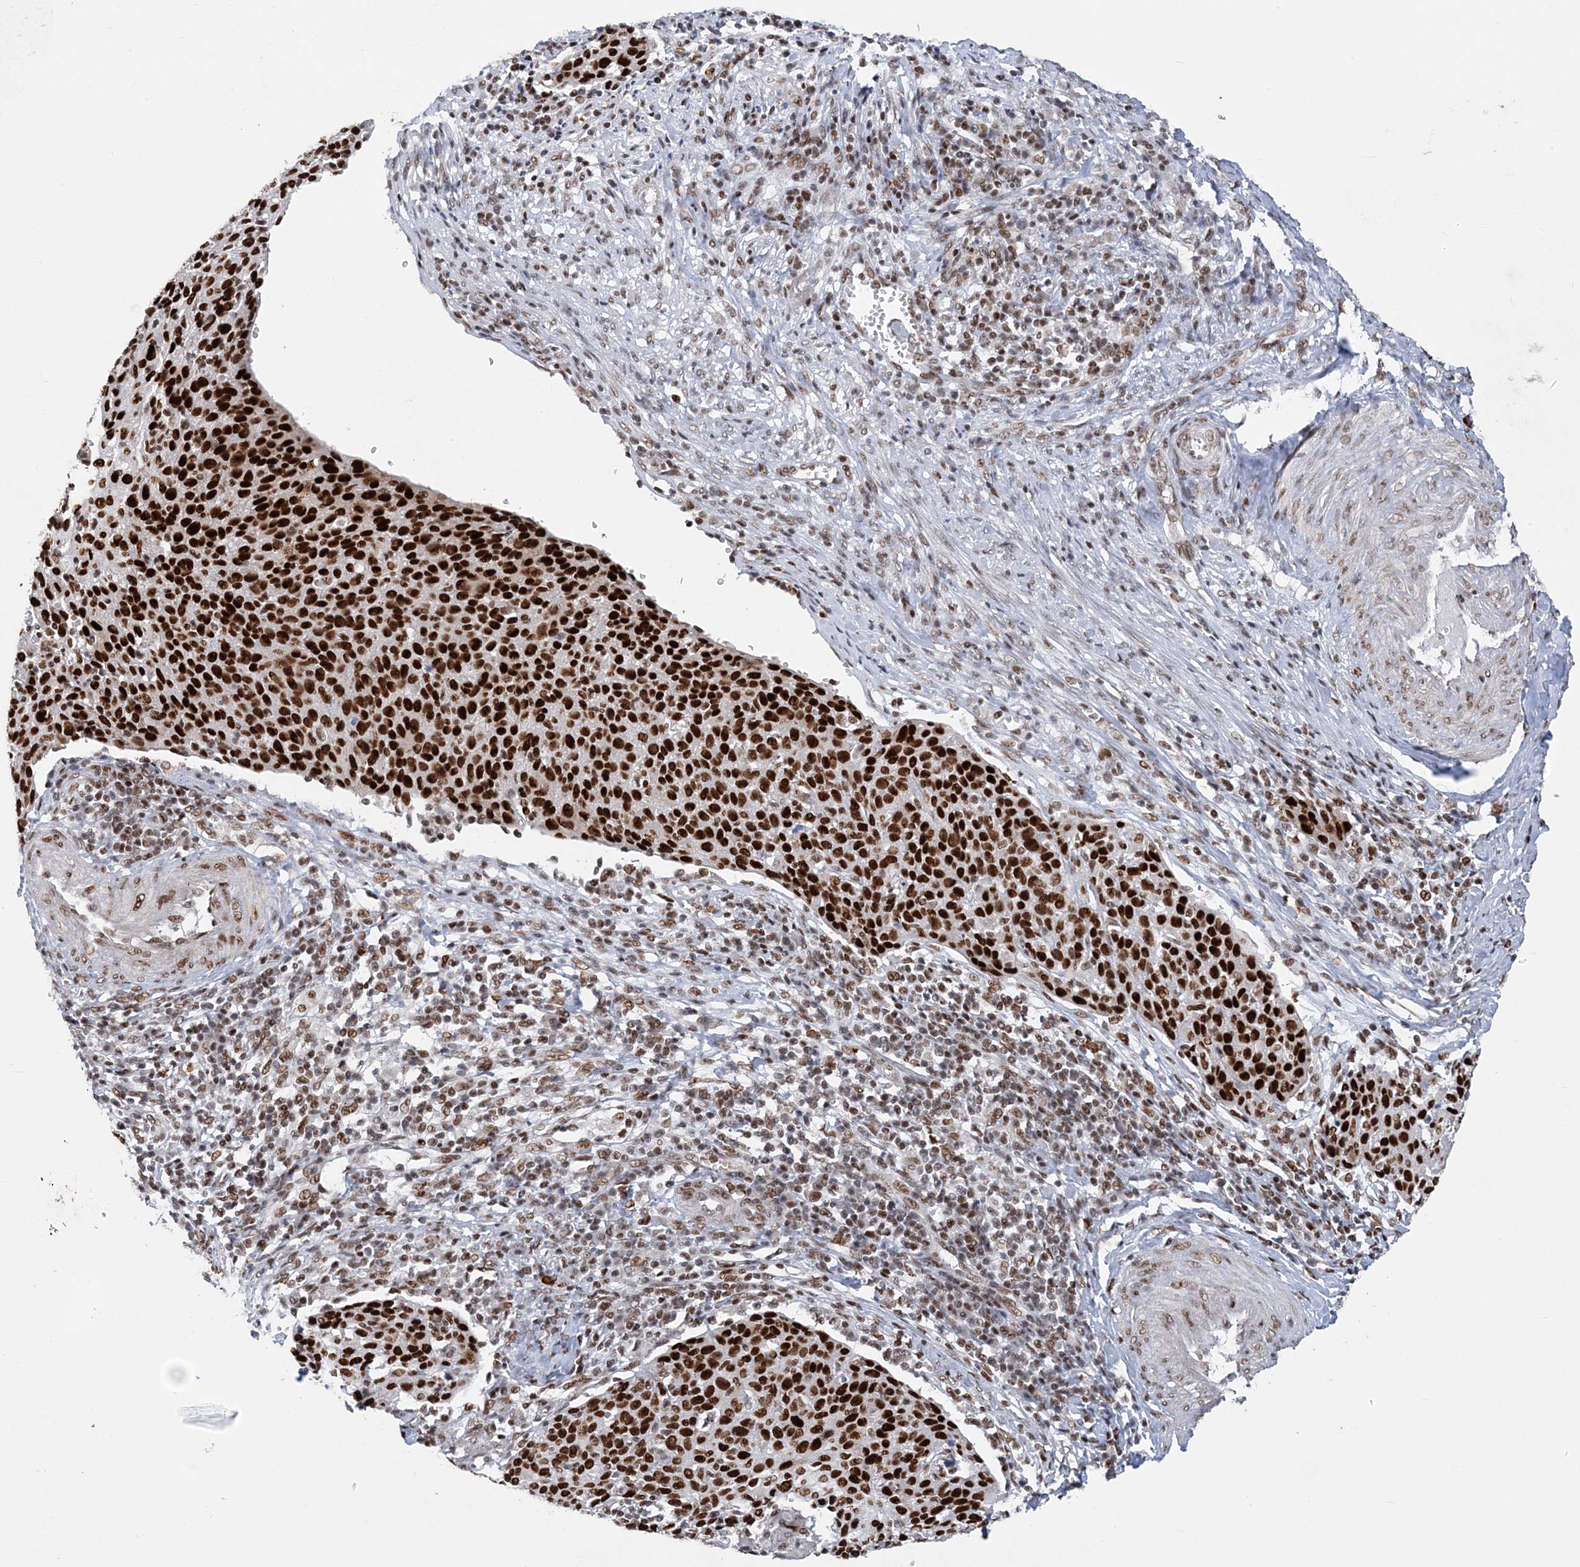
{"staining": {"intensity": "strong", "quantity": ">75%", "location": "nuclear"}, "tissue": "cervical cancer", "cell_type": "Tumor cells", "image_type": "cancer", "snomed": [{"axis": "morphology", "description": "Squamous cell carcinoma, NOS"}, {"axis": "topography", "description": "Cervix"}], "caption": "Immunohistochemistry of human cervical cancer (squamous cell carcinoma) reveals high levels of strong nuclear staining in about >75% of tumor cells.", "gene": "ZBTB7A", "patient": {"sex": "female", "age": 38}}